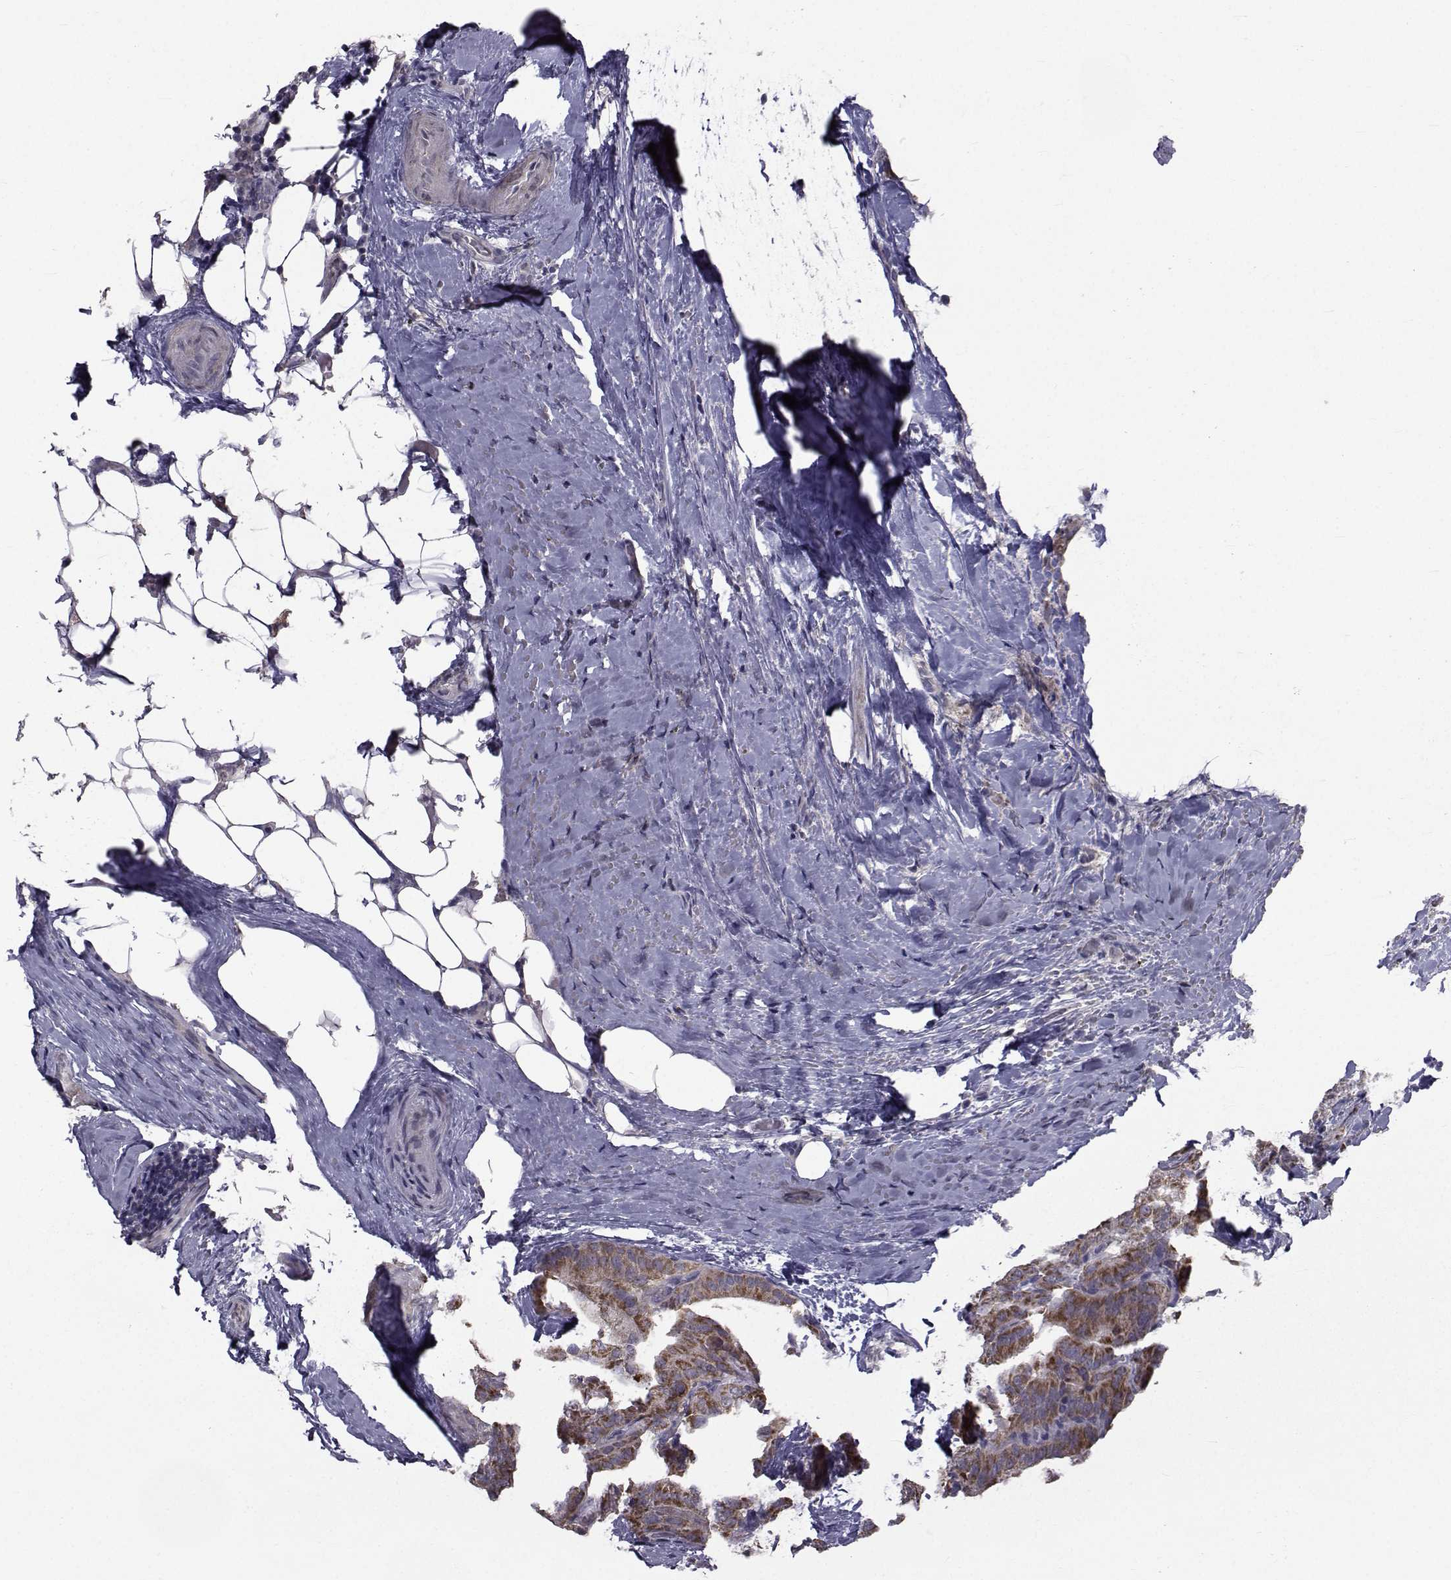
{"staining": {"intensity": "strong", "quantity": ">75%", "location": "cytoplasmic/membranous"}, "tissue": "thyroid cancer", "cell_type": "Tumor cells", "image_type": "cancer", "snomed": [{"axis": "morphology", "description": "Papillary adenocarcinoma, NOS"}, {"axis": "topography", "description": "Thyroid gland"}], "caption": "This micrograph demonstrates IHC staining of human thyroid cancer (papillary adenocarcinoma), with high strong cytoplasmic/membranous staining in about >75% of tumor cells.", "gene": "FDXR", "patient": {"sex": "male", "age": 61}}